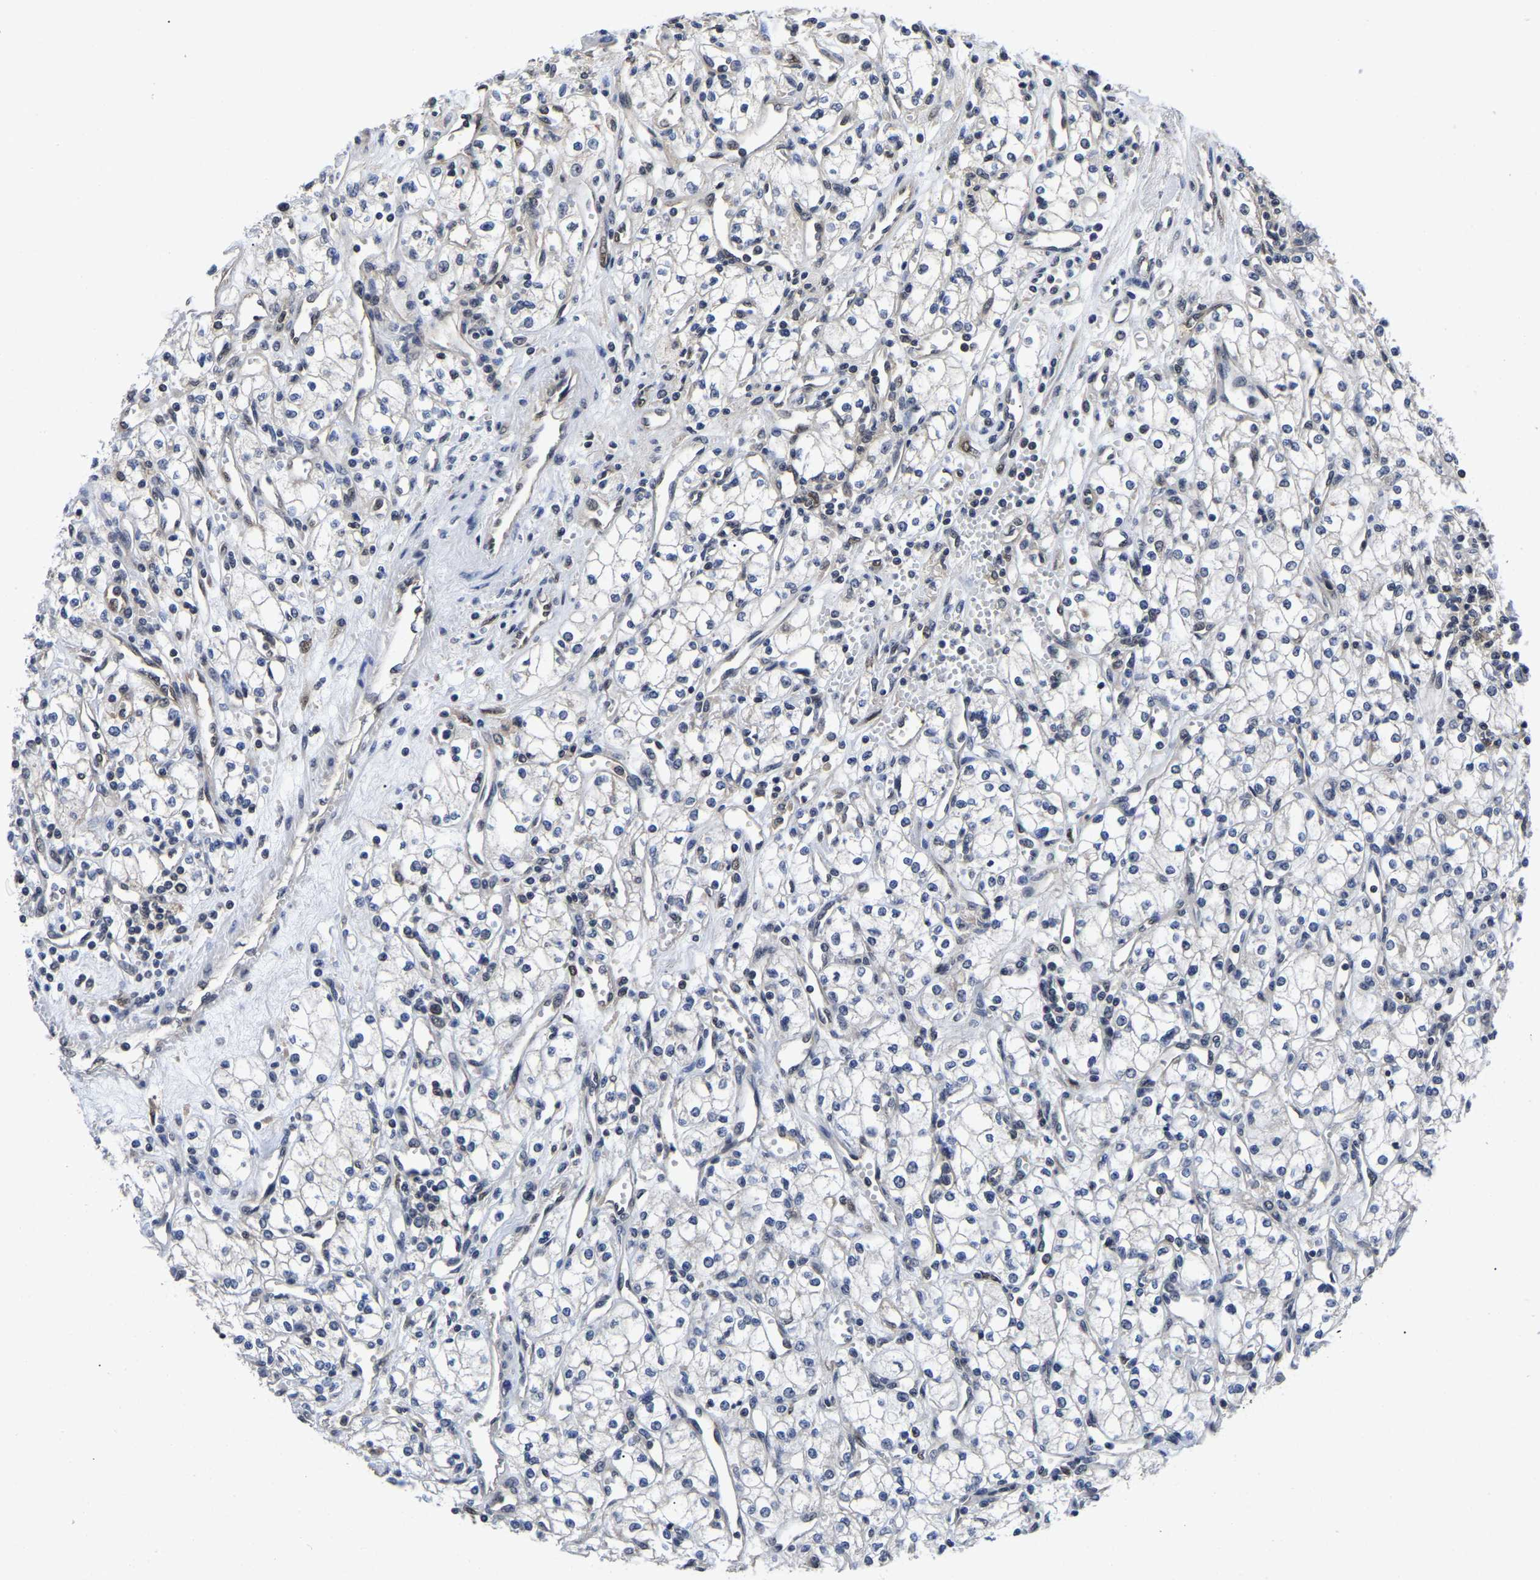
{"staining": {"intensity": "negative", "quantity": "none", "location": "none"}, "tissue": "renal cancer", "cell_type": "Tumor cells", "image_type": "cancer", "snomed": [{"axis": "morphology", "description": "Adenocarcinoma, NOS"}, {"axis": "topography", "description": "Kidney"}], "caption": "A photomicrograph of adenocarcinoma (renal) stained for a protein demonstrates no brown staining in tumor cells.", "gene": "MCOLN2", "patient": {"sex": "male", "age": 59}}